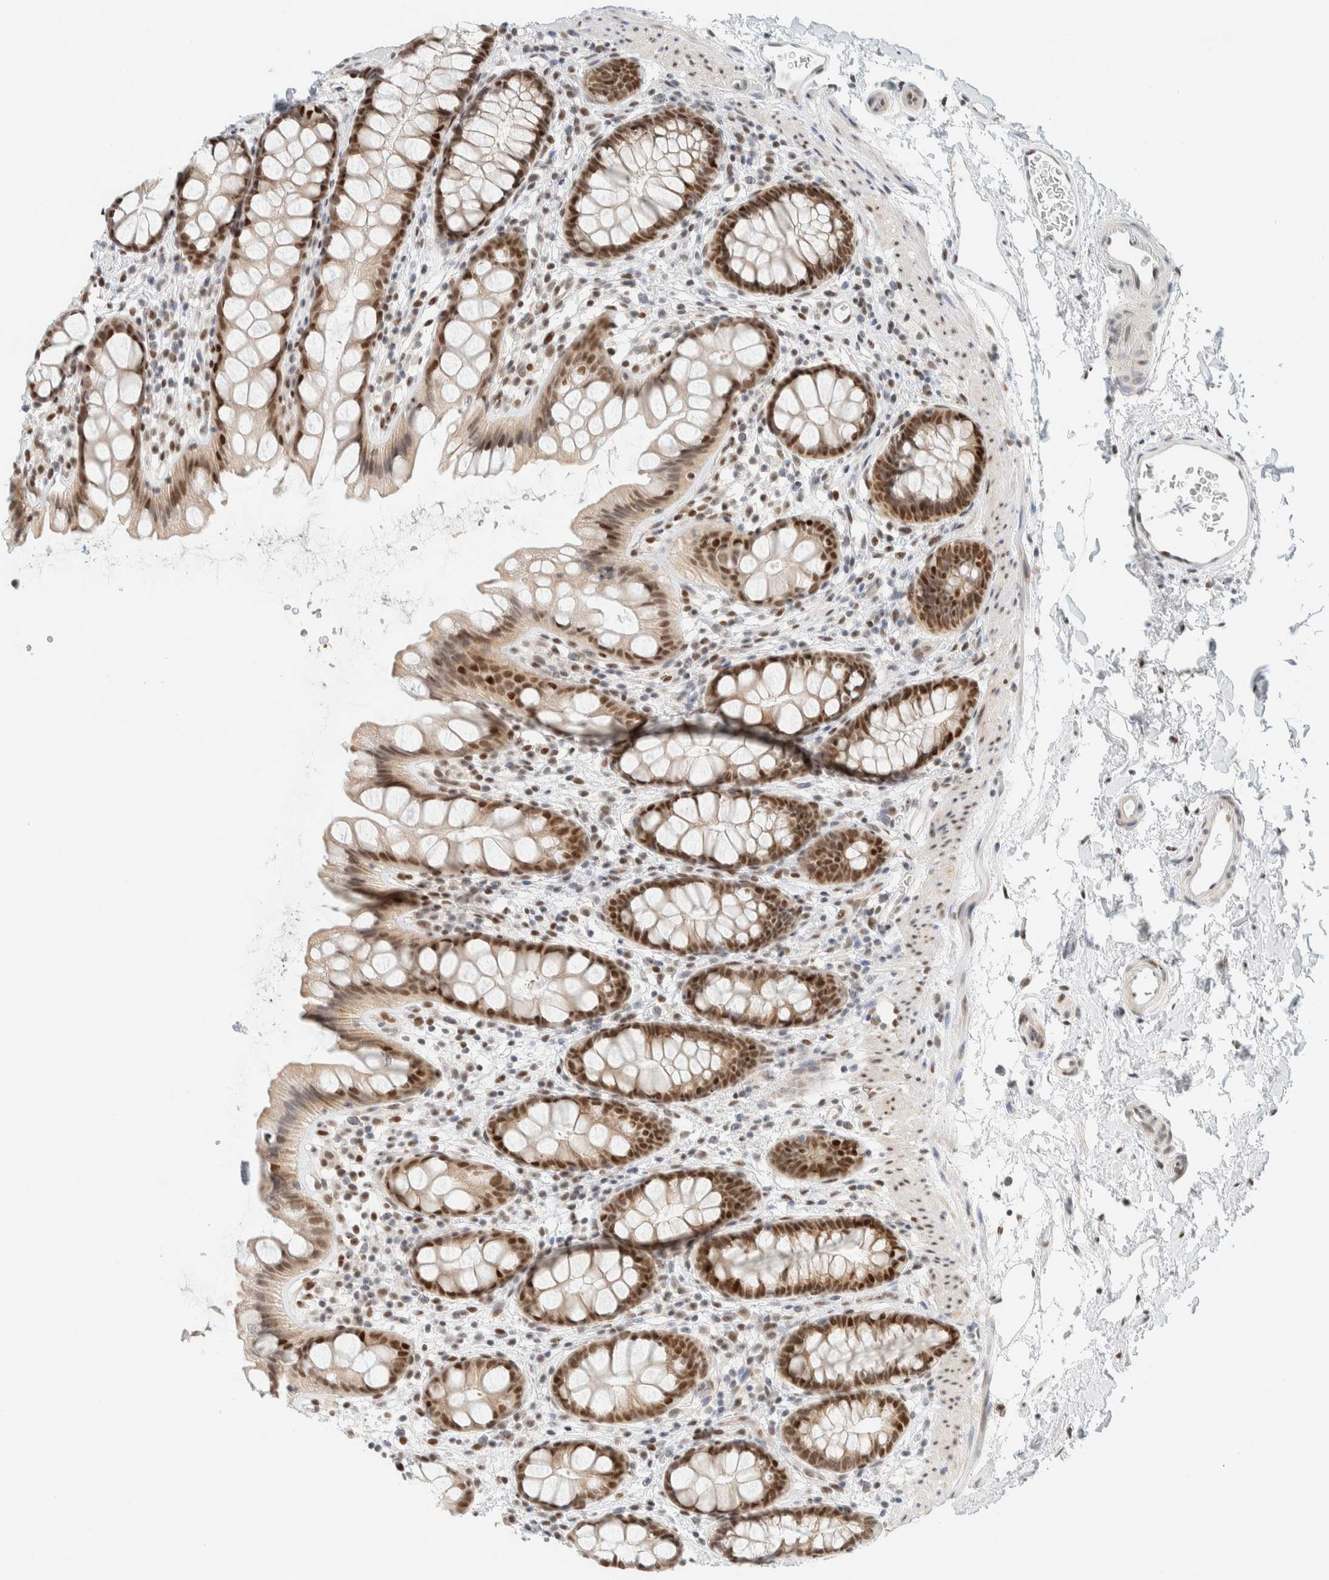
{"staining": {"intensity": "strong", "quantity": ">75%", "location": "nuclear"}, "tissue": "rectum", "cell_type": "Glandular cells", "image_type": "normal", "snomed": [{"axis": "morphology", "description": "Normal tissue, NOS"}, {"axis": "topography", "description": "Rectum"}], "caption": "This photomicrograph exhibits IHC staining of benign human rectum, with high strong nuclear expression in approximately >75% of glandular cells.", "gene": "ZNF683", "patient": {"sex": "female", "age": 65}}